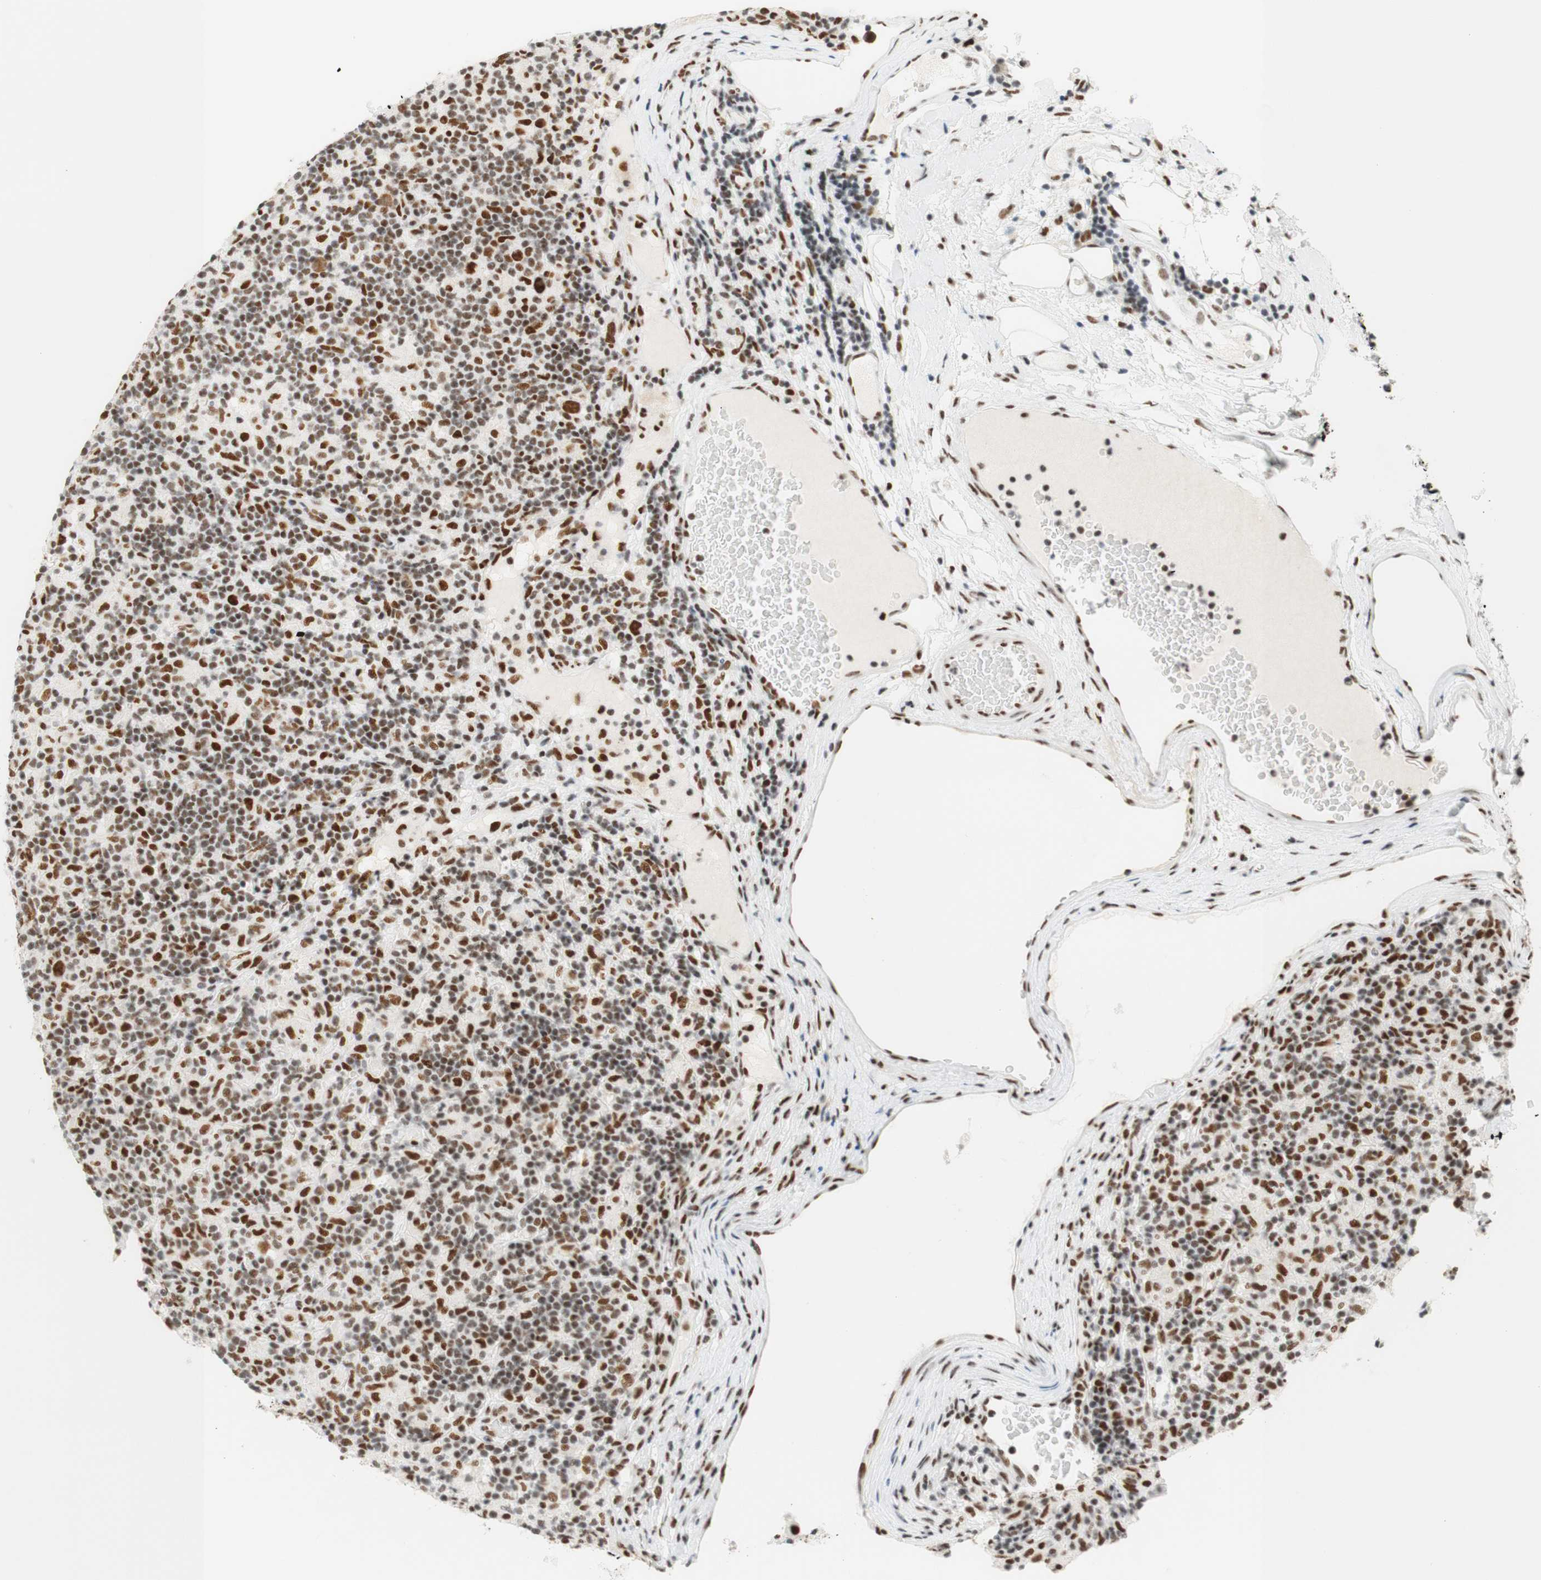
{"staining": {"intensity": "moderate", "quantity": "25%-75%", "location": "cytoplasmic/membranous,nuclear"}, "tissue": "lymphoma", "cell_type": "Tumor cells", "image_type": "cancer", "snomed": [{"axis": "morphology", "description": "Hodgkin's disease, NOS"}, {"axis": "topography", "description": "Lymph node"}], "caption": "A micrograph showing moderate cytoplasmic/membranous and nuclear staining in approximately 25%-75% of tumor cells in Hodgkin's disease, as visualized by brown immunohistochemical staining.", "gene": "RNF20", "patient": {"sex": "male", "age": 70}}